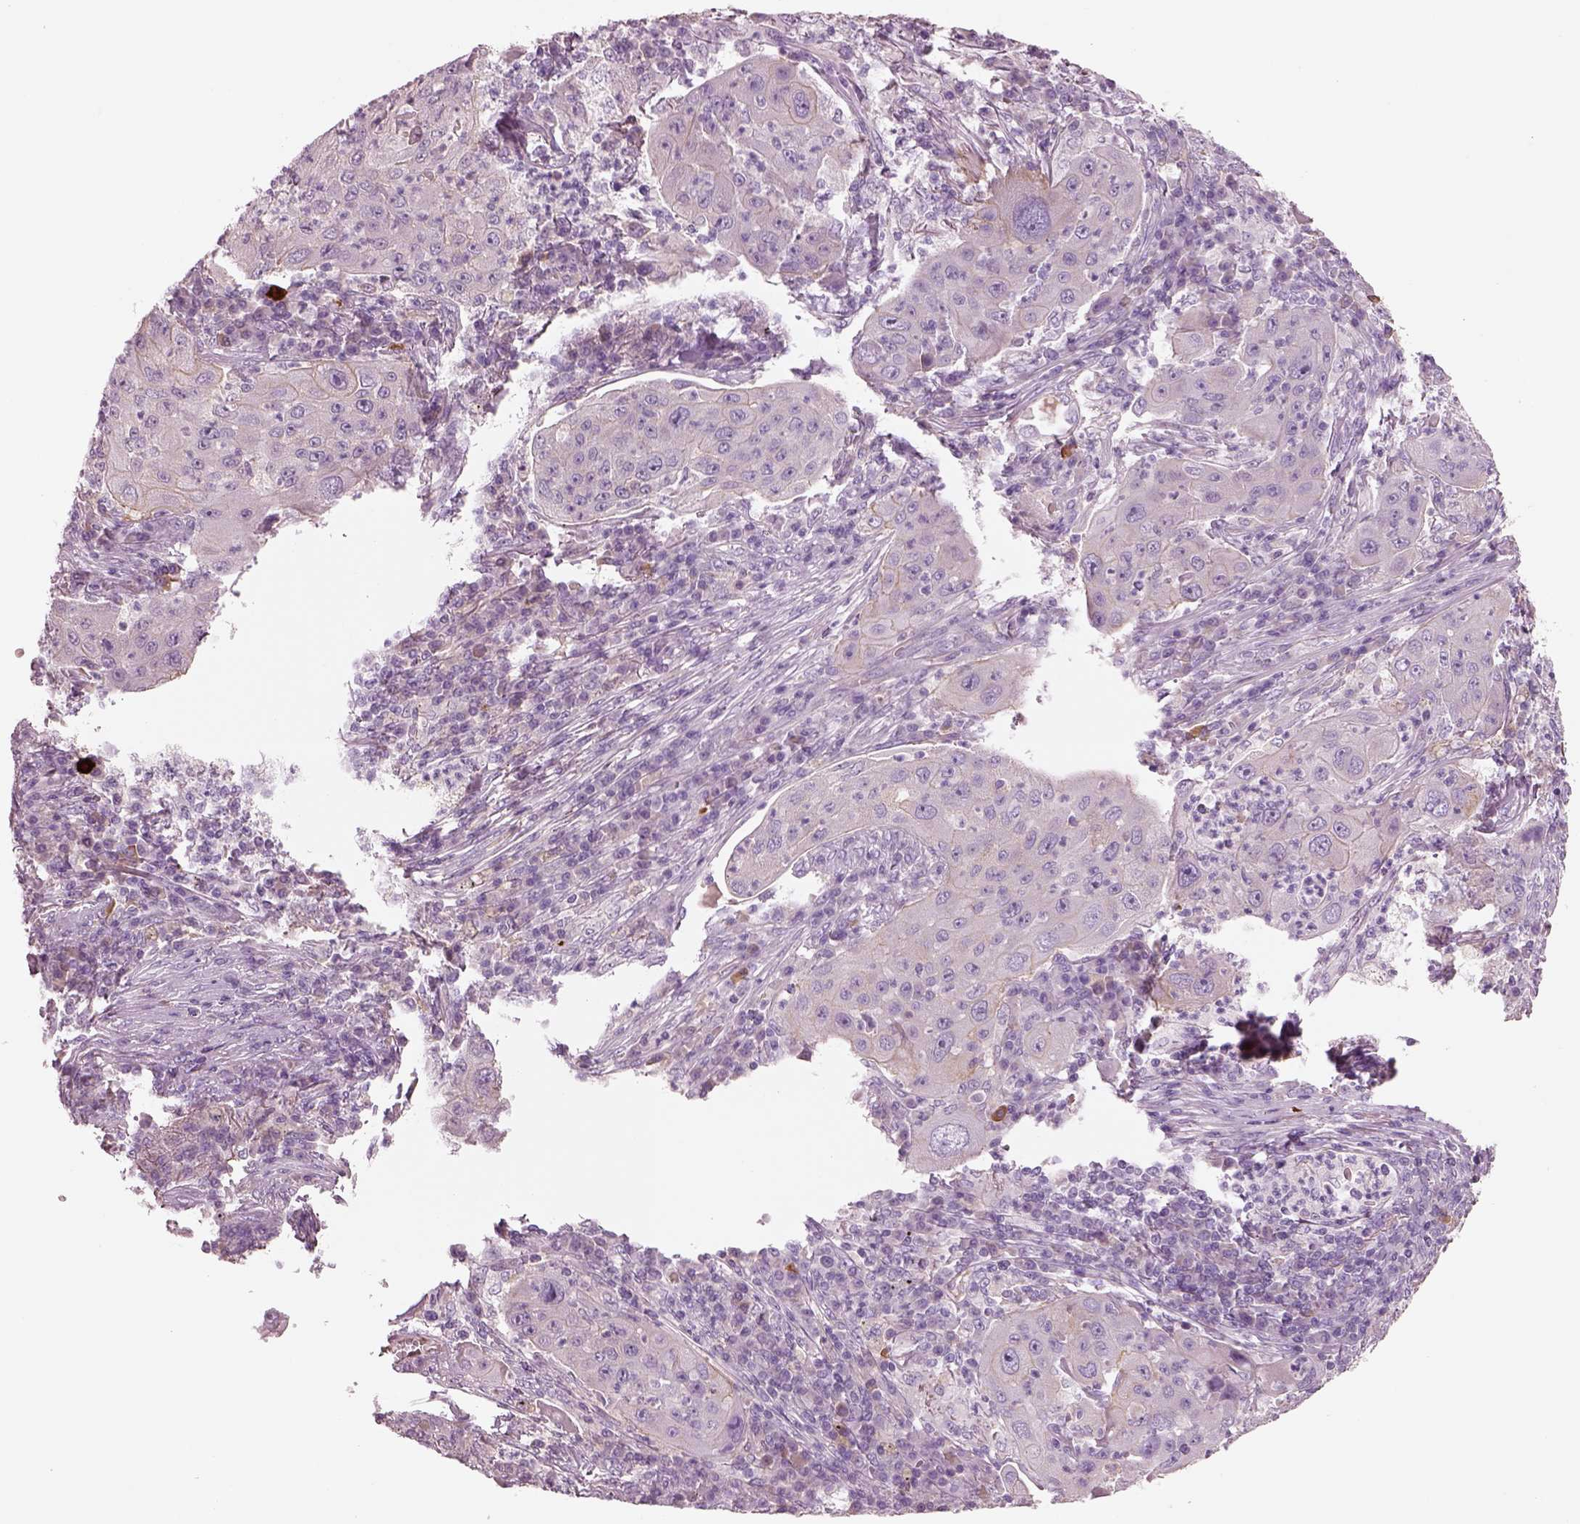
{"staining": {"intensity": "negative", "quantity": "none", "location": "none"}, "tissue": "lung cancer", "cell_type": "Tumor cells", "image_type": "cancer", "snomed": [{"axis": "morphology", "description": "Squamous cell carcinoma, NOS"}, {"axis": "topography", "description": "Lung"}], "caption": "Immunohistochemistry of squamous cell carcinoma (lung) displays no staining in tumor cells.", "gene": "IGLL1", "patient": {"sex": "female", "age": 59}}